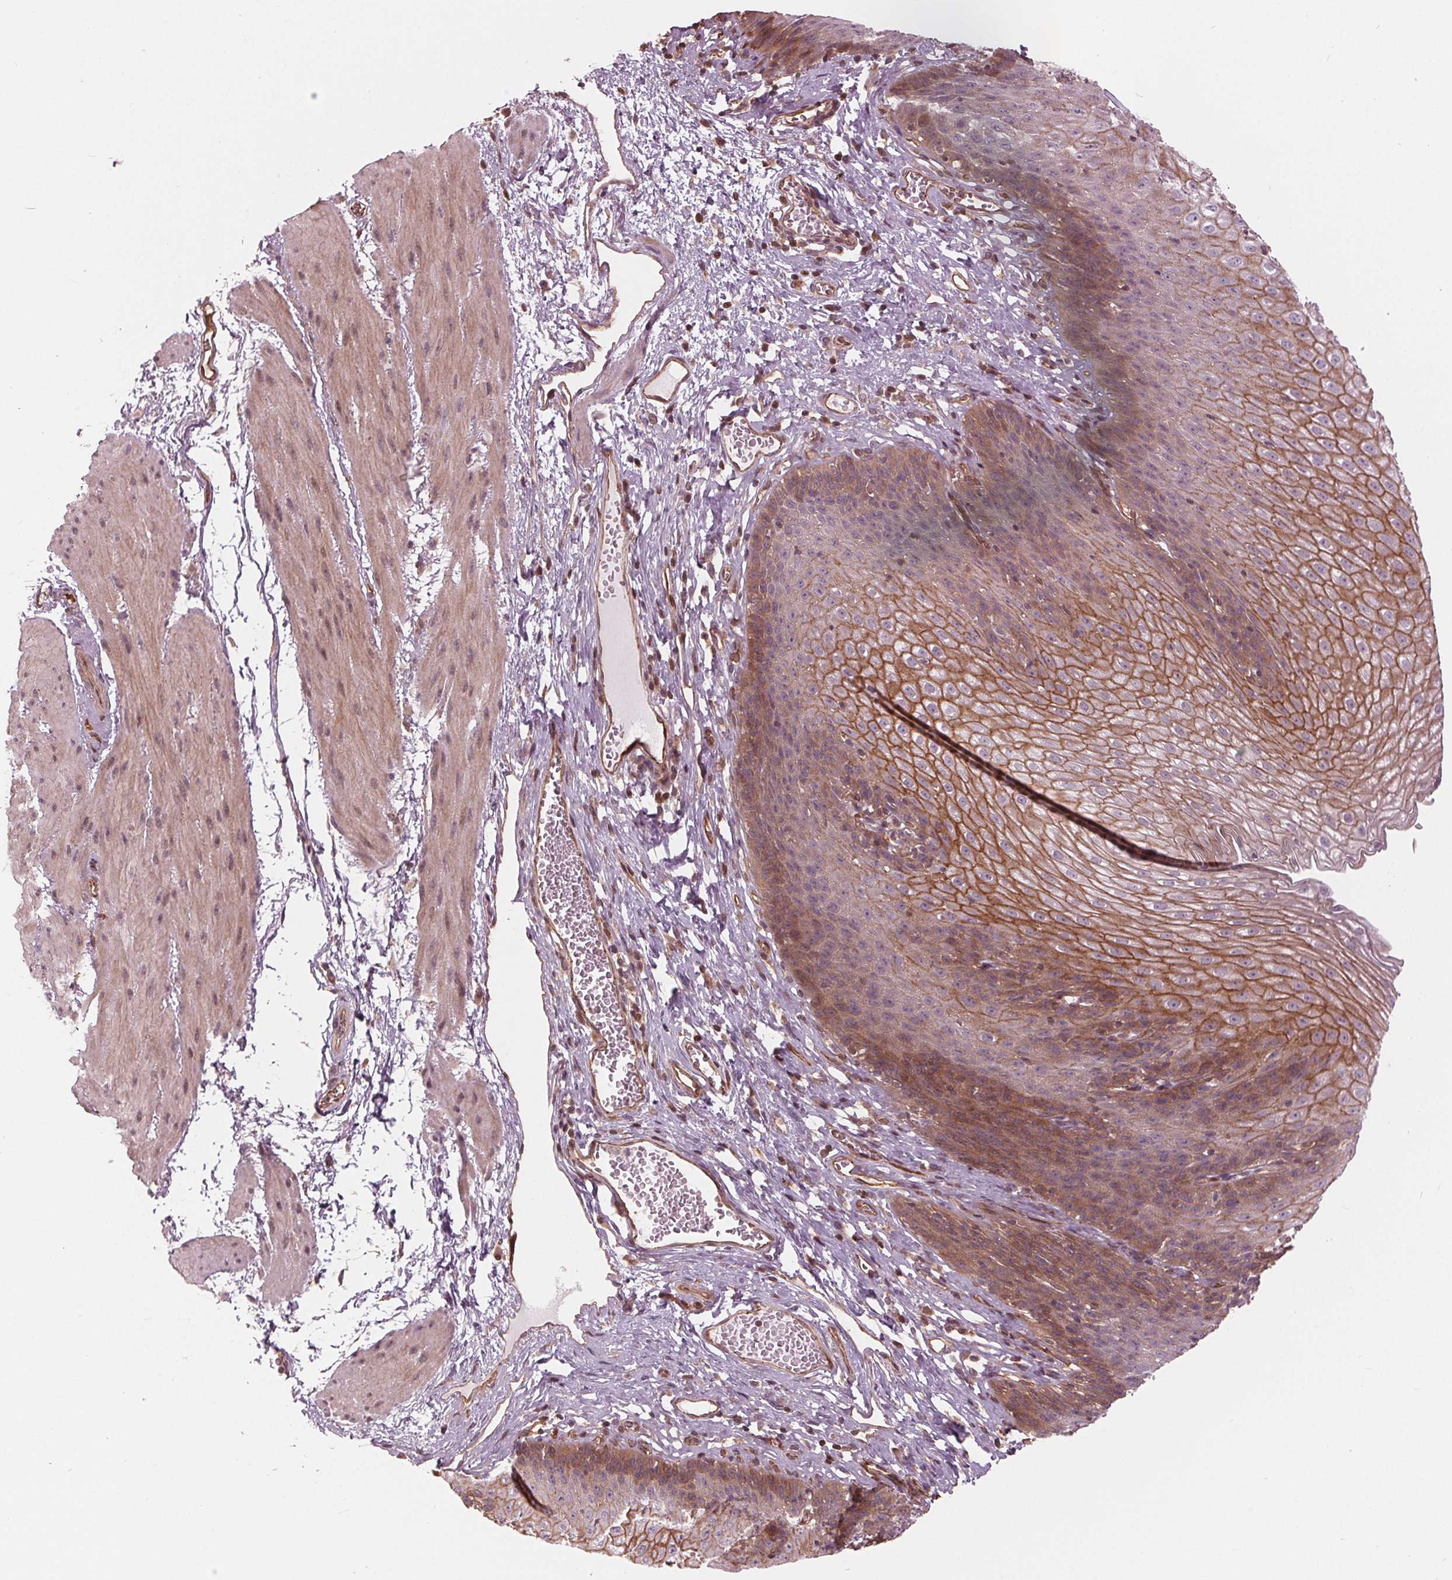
{"staining": {"intensity": "moderate", "quantity": ">75%", "location": "cytoplasmic/membranous"}, "tissue": "esophagus", "cell_type": "Squamous epithelial cells", "image_type": "normal", "snomed": [{"axis": "morphology", "description": "Normal tissue, NOS"}, {"axis": "topography", "description": "Esophagus"}], "caption": "Esophagus stained with DAB (3,3'-diaminobenzidine) immunohistochemistry (IHC) demonstrates medium levels of moderate cytoplasmic/membranous positivity in about >75% of squamous epithelial cells.", "gene": "TXNIP", "patient": {"sex": "male", "age": 72}}